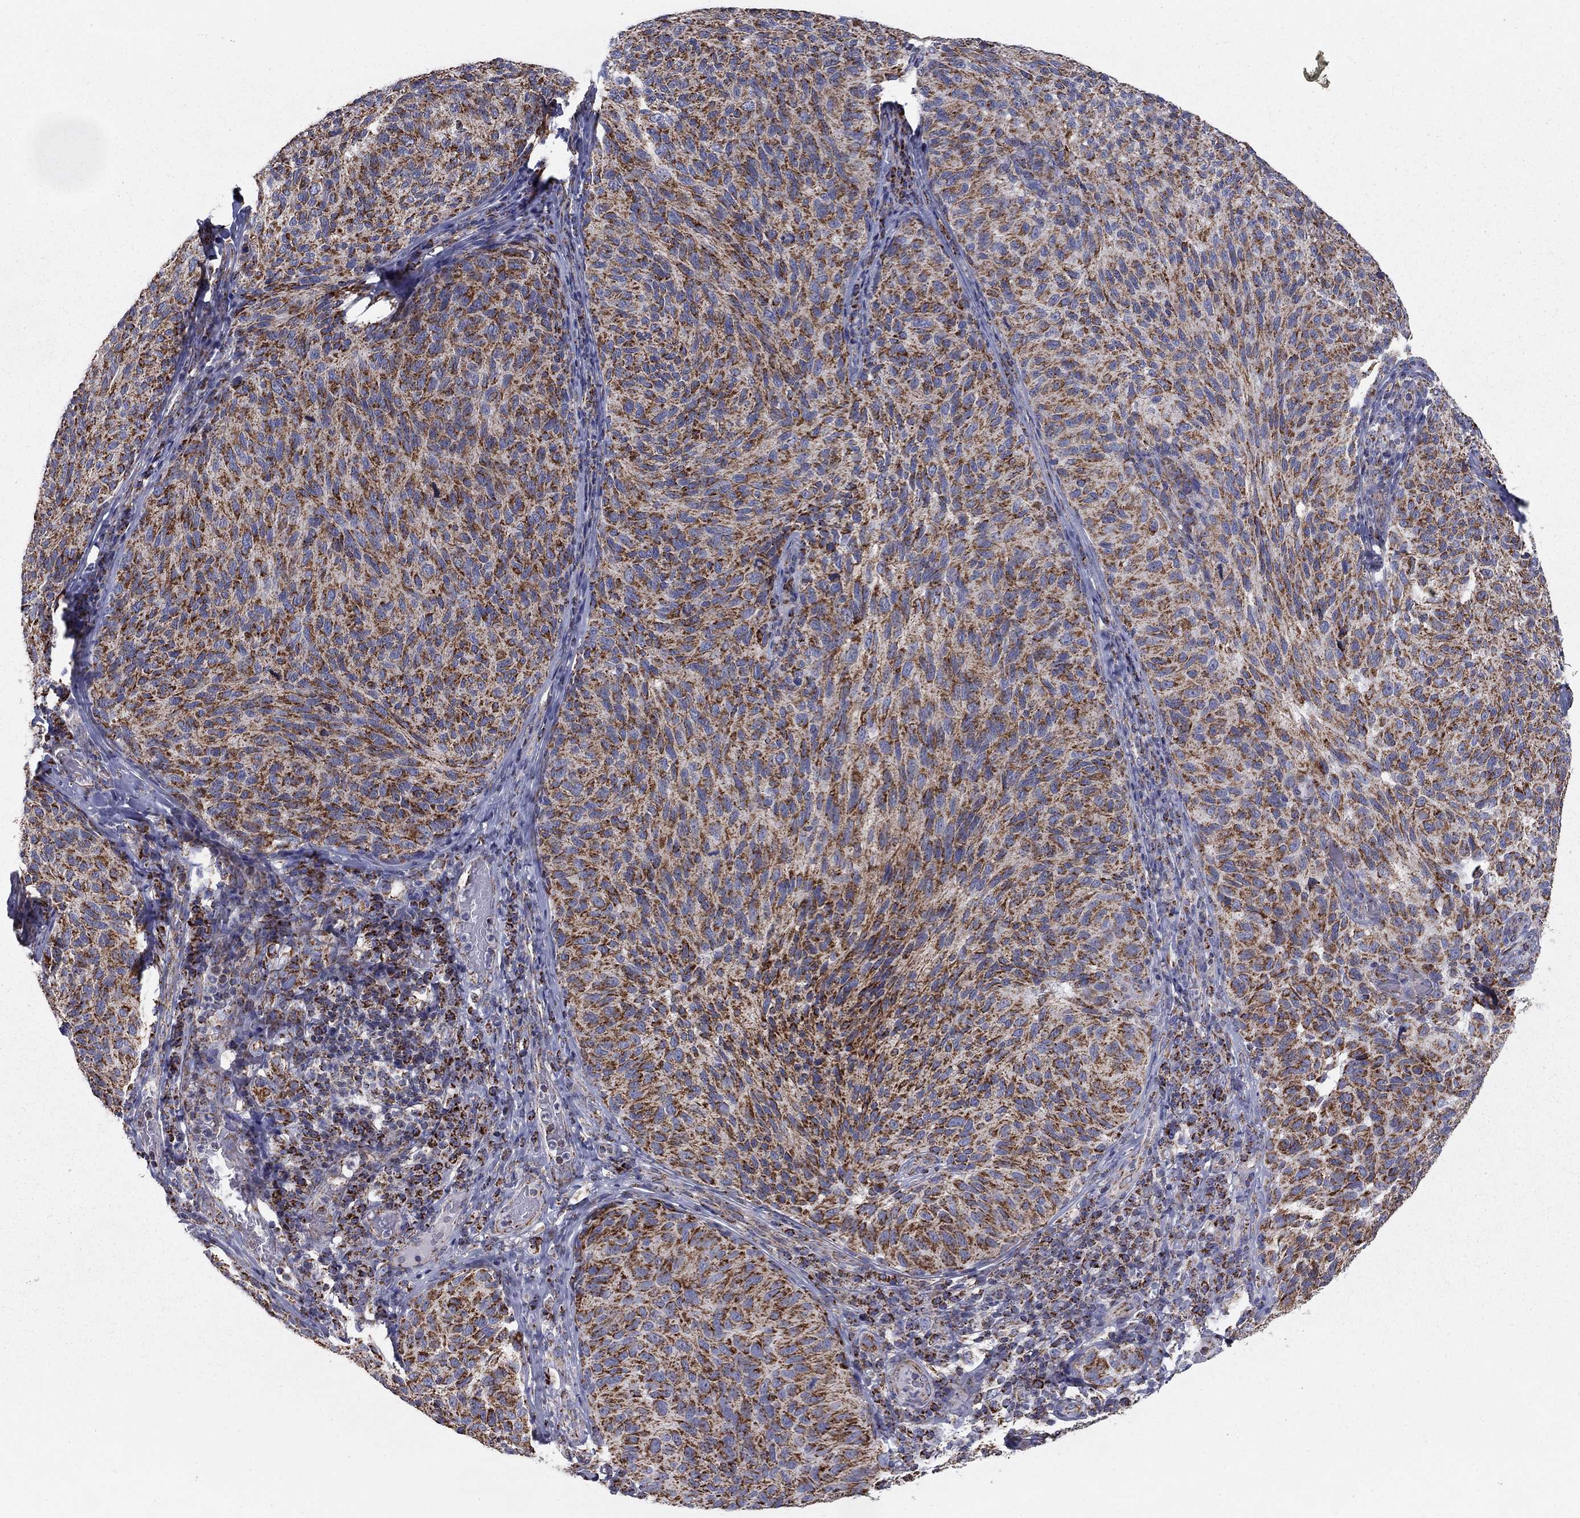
{"staining": {"intensity": "strong", "quantity": ">75%", "location": "cytoplasmic/membranous"}, "tissue": "melanoma", "cell_type": "Tumor cells", "image_type": "cancer", "snomed": [{"axis": "morphology", "description": "Malignant melanoma, NOS"}, {"axis": "topography", "description": "Skin"}], "caption": "The photomicrograph exhibits immunohistochemical staining of malignant melanoma. There is strong cytoplasmic/membranous staining is identified in about >75% of tumor cells.", "gene": "NDUFV1", "patient": {"sex": "female", "age": 73}}